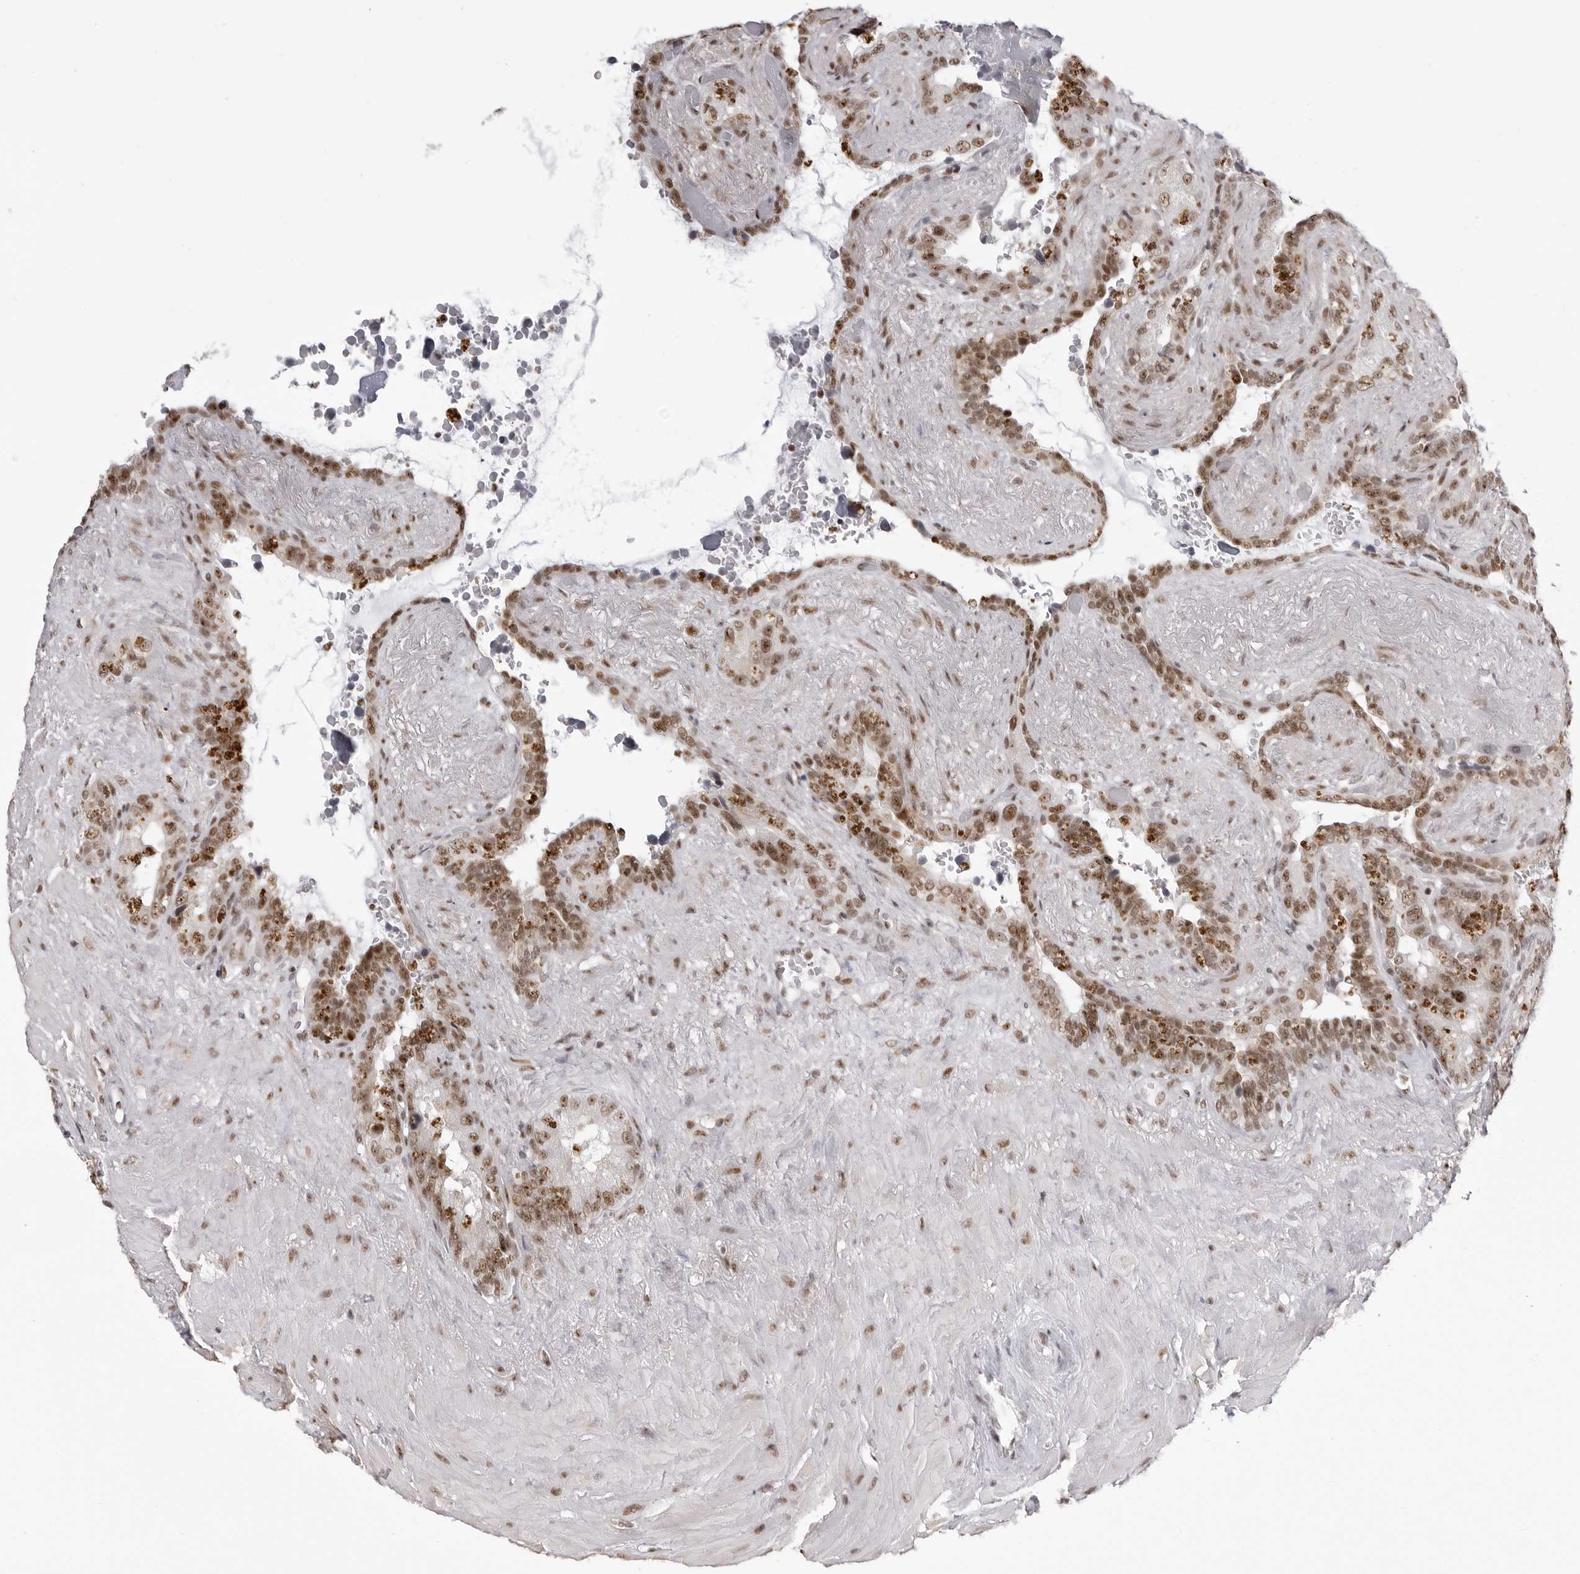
{"staining": {"intensity": "moderate", "quantity": ">75%", "location": "nuclear"}, "tissue": "seminal vesicle", "cell_type": "Glandular cells", "image_type": "normal", "snomed": [{"axis": "morphology", "description": "Normal tissue, NOS"}, {"axis": "topography", "description": "Seminal veicle"}], "caption": "A brown stain shows moderate nuclear staining of a protein in glandular cells of normal seminal vesicle.", "gene": "WRAP53", "patient": {"sex": "male", "age": 80}}